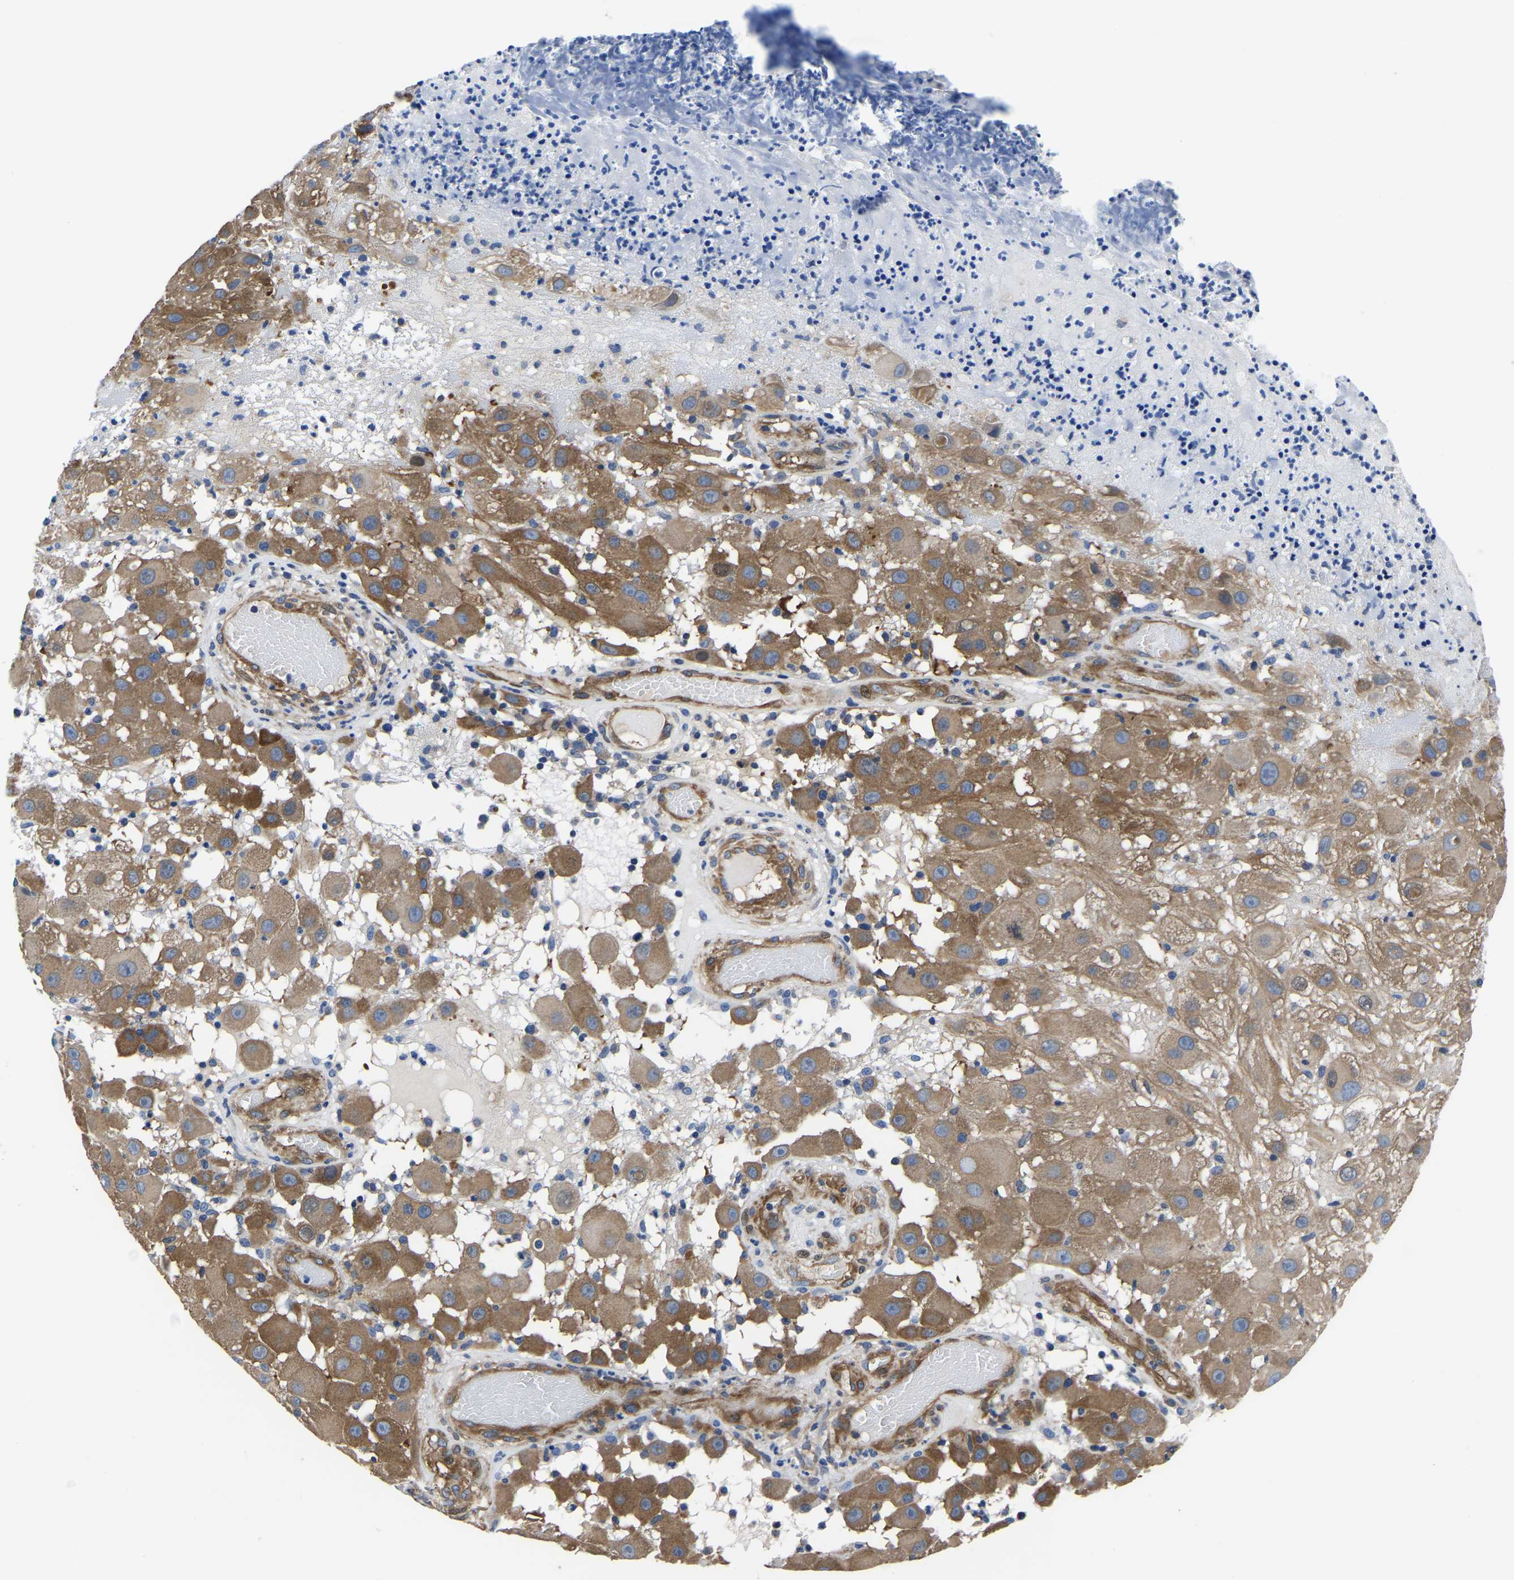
{"staining": {"intensity": "moderate", "quantity": ">75%", "location": "cytoplasmic/membranous"}, "tissue": "melanoma", "cell_type": "Tumor cells", "image_type": "cancer", "snomed": [{"axis": "morphology", "description": "Malignant melanoma, NOS"}, {"axis": "topography", "description": "Skin"}], "caption": "Brown immunohistochemical staining in human malignant melanoma demonstrates moderate cytoplasmic/membranous staining in approximately >75% of tumor cells.", "gene": "TFG", "patient": {"sex": "female", "age": 81}}